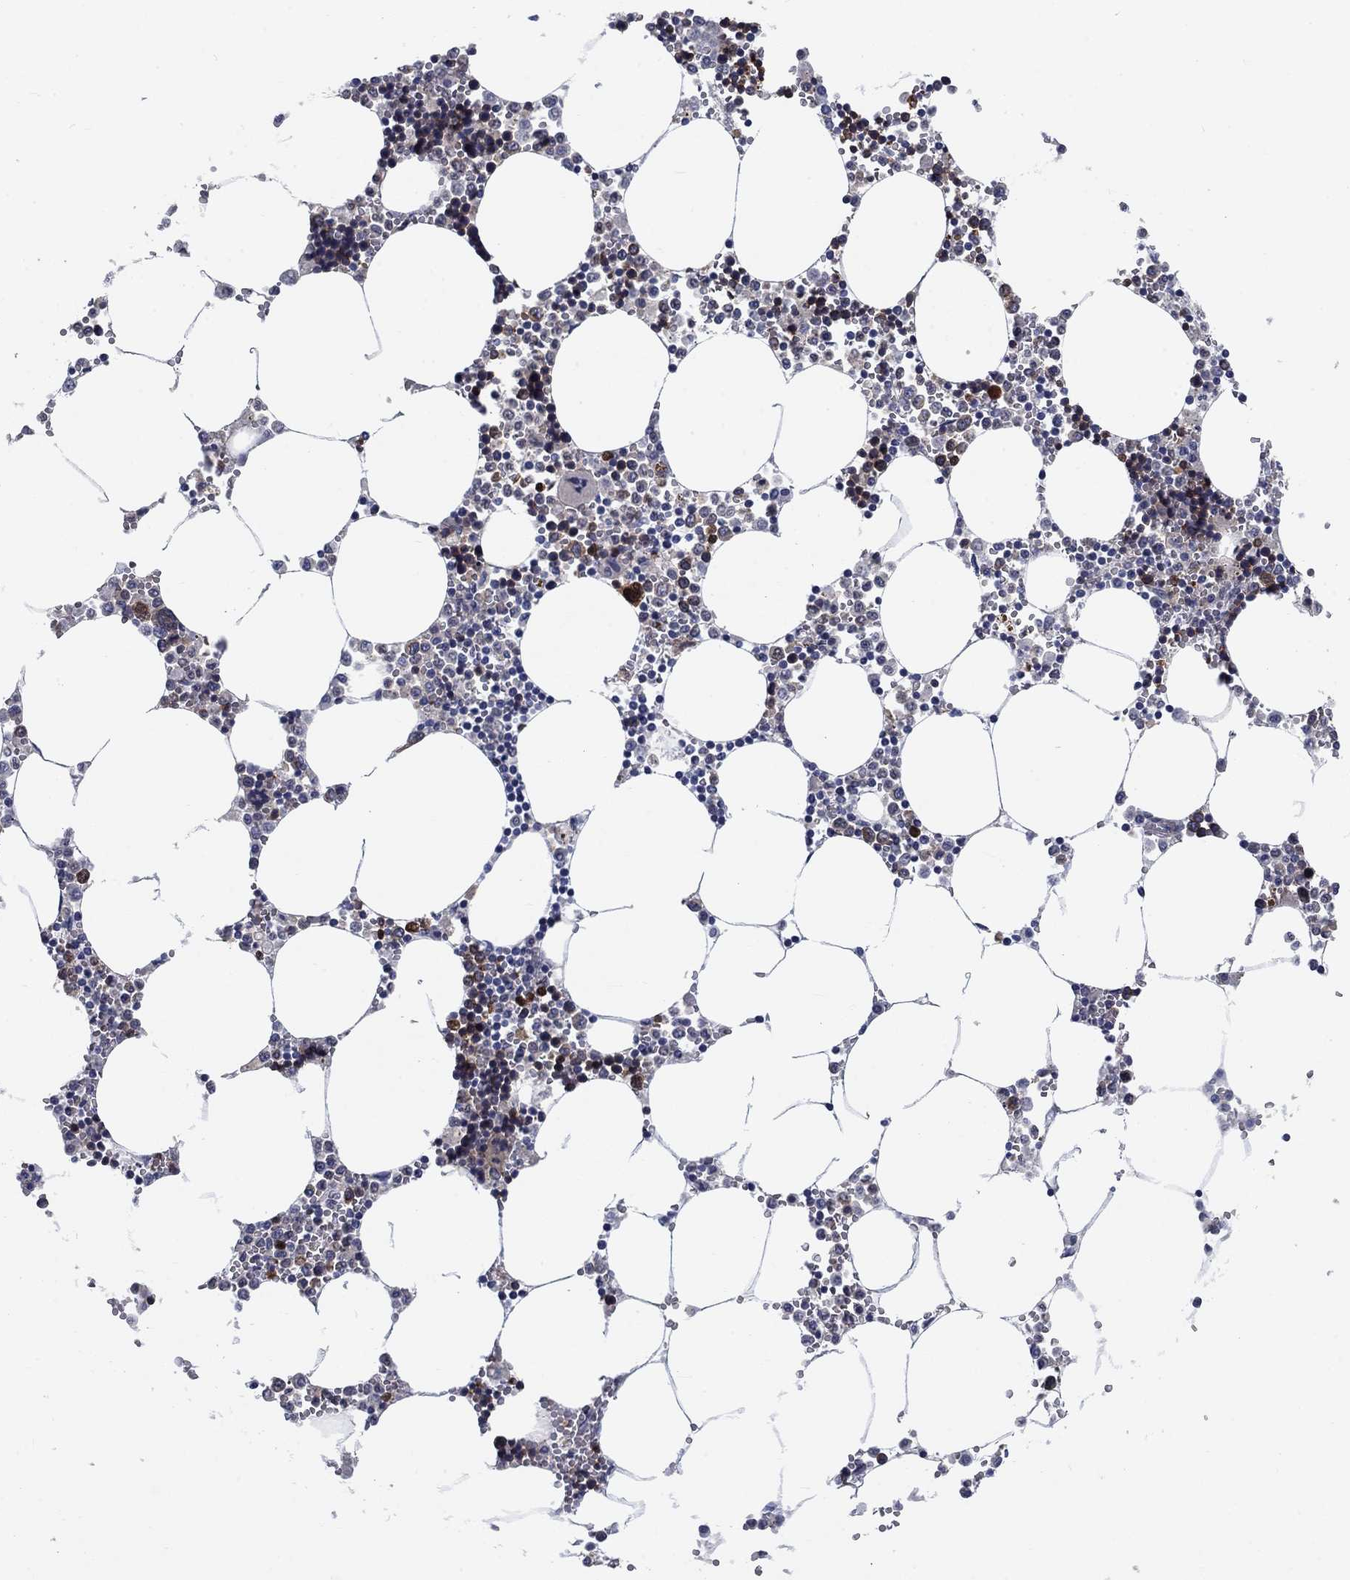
{"staining": {"intensity": "strong", "quantity": "<25%", "location": "cytoplasmic/membranous"}, "tissue": "bone marrow", "cell_type": "Hematopoietic cells", "image_type": "normal", "snomed": [{"axis": "morphology", "description": "Normal tissue, NOS"}, {"axis": "topography", "description": "Bone marrow"}], "caption": "Bone marrow stained with a brown dye exhibits strong cytoplasmic/membranous positive expression in approximately <25% of hematopoietic cells.", "gene": "KIF15", "patient": {"sex": "male", "age": 54}}